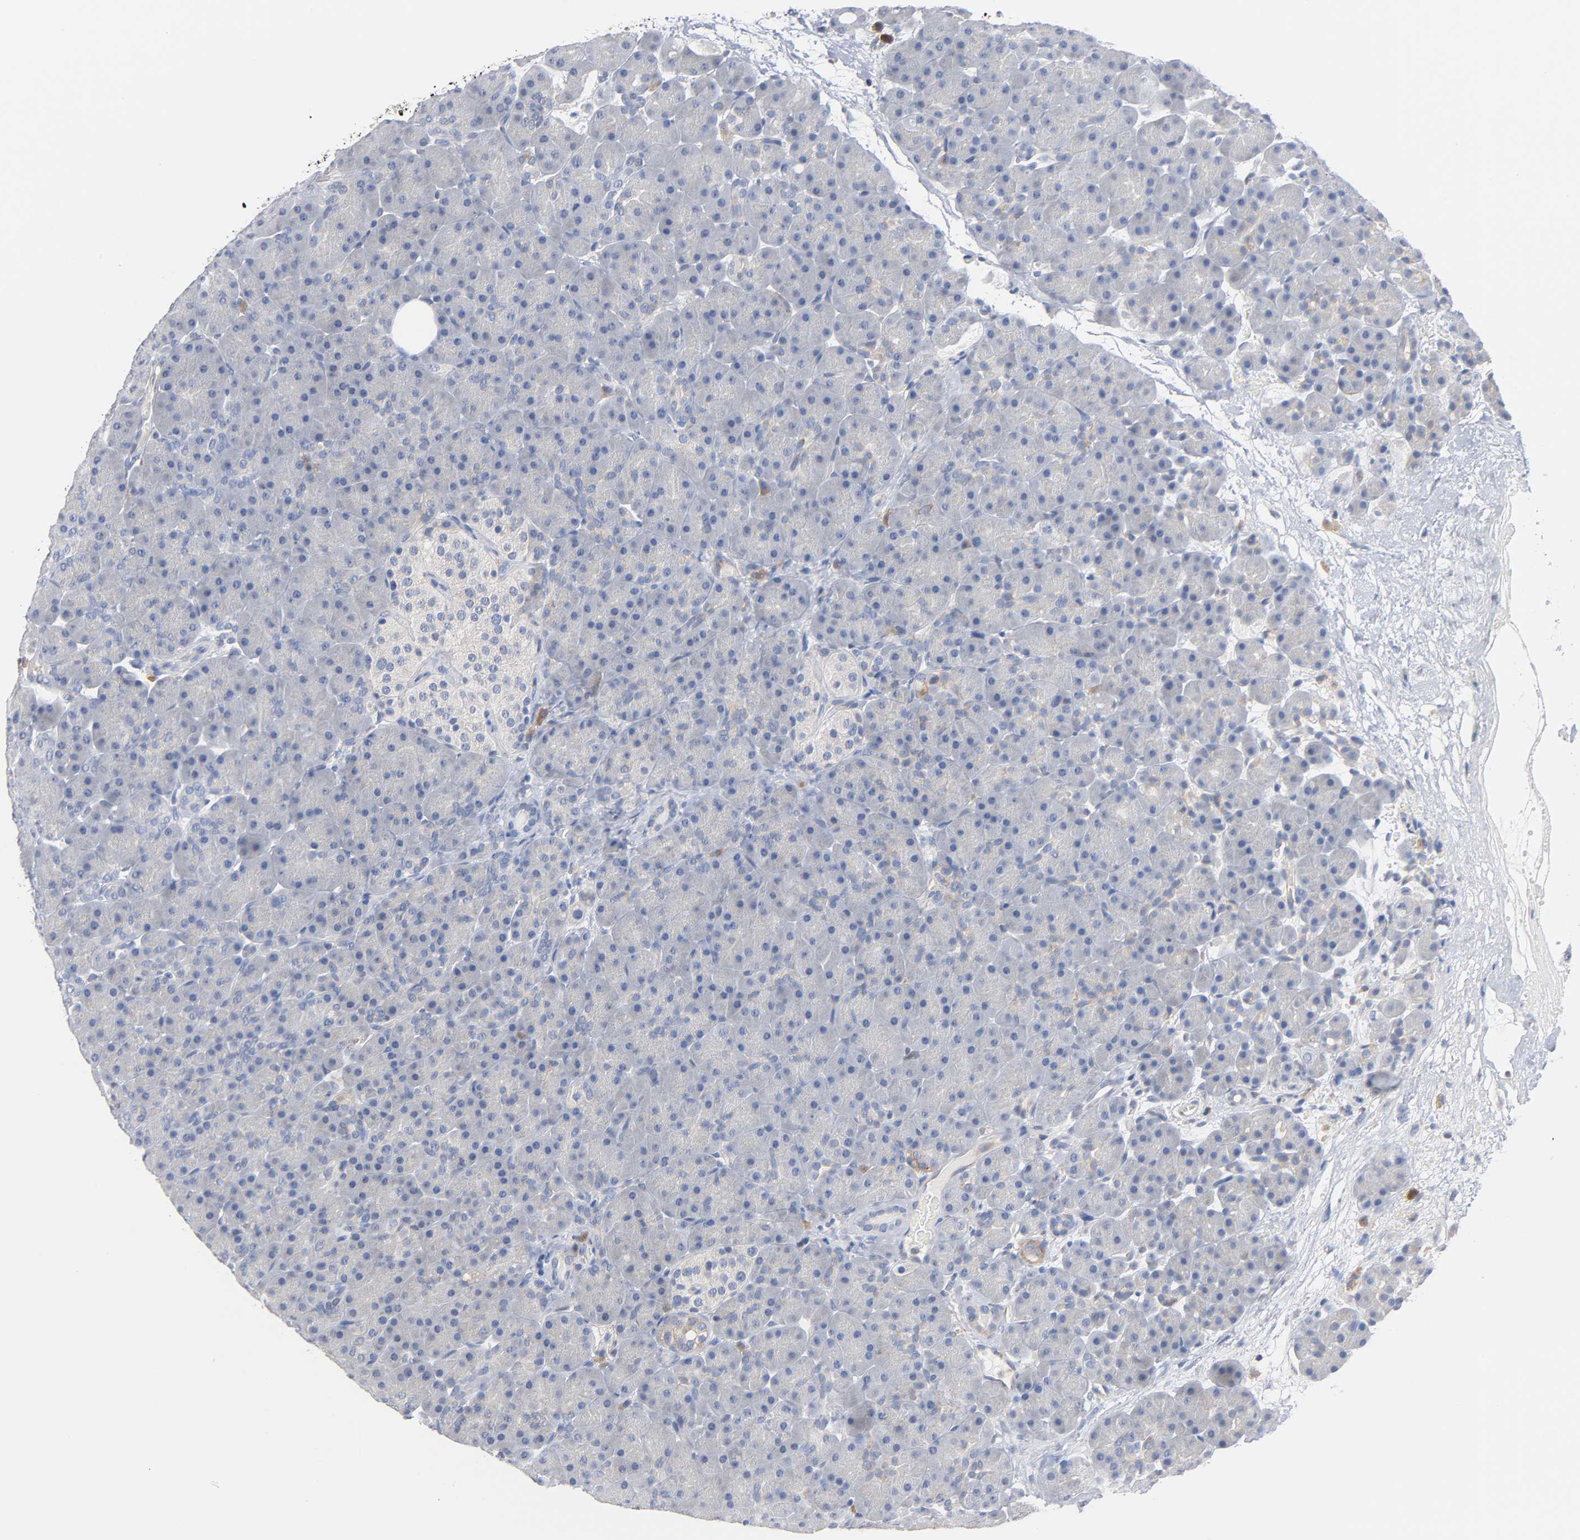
{"staining": {"intensity": "negative", "quantity": "none", "location": "none"}, "tissue": "pancreas", "cell_type": "Exocrine glandular cells", "image_type": "normal", "snomed": [{"axis": "morphology", "description": "Normal tissue, NOS"}, {"axis": "topography", "description": "Pancreas"}], "caption": "Protein analysis of normal pancreas demonstrates no significant staining in exocrine glandular cells. (Immunohistochemistry (ihc), brightfield microscopy, high magnification).", "gene": "MALT1", "patient": {"sex": "male", "age": 66}}